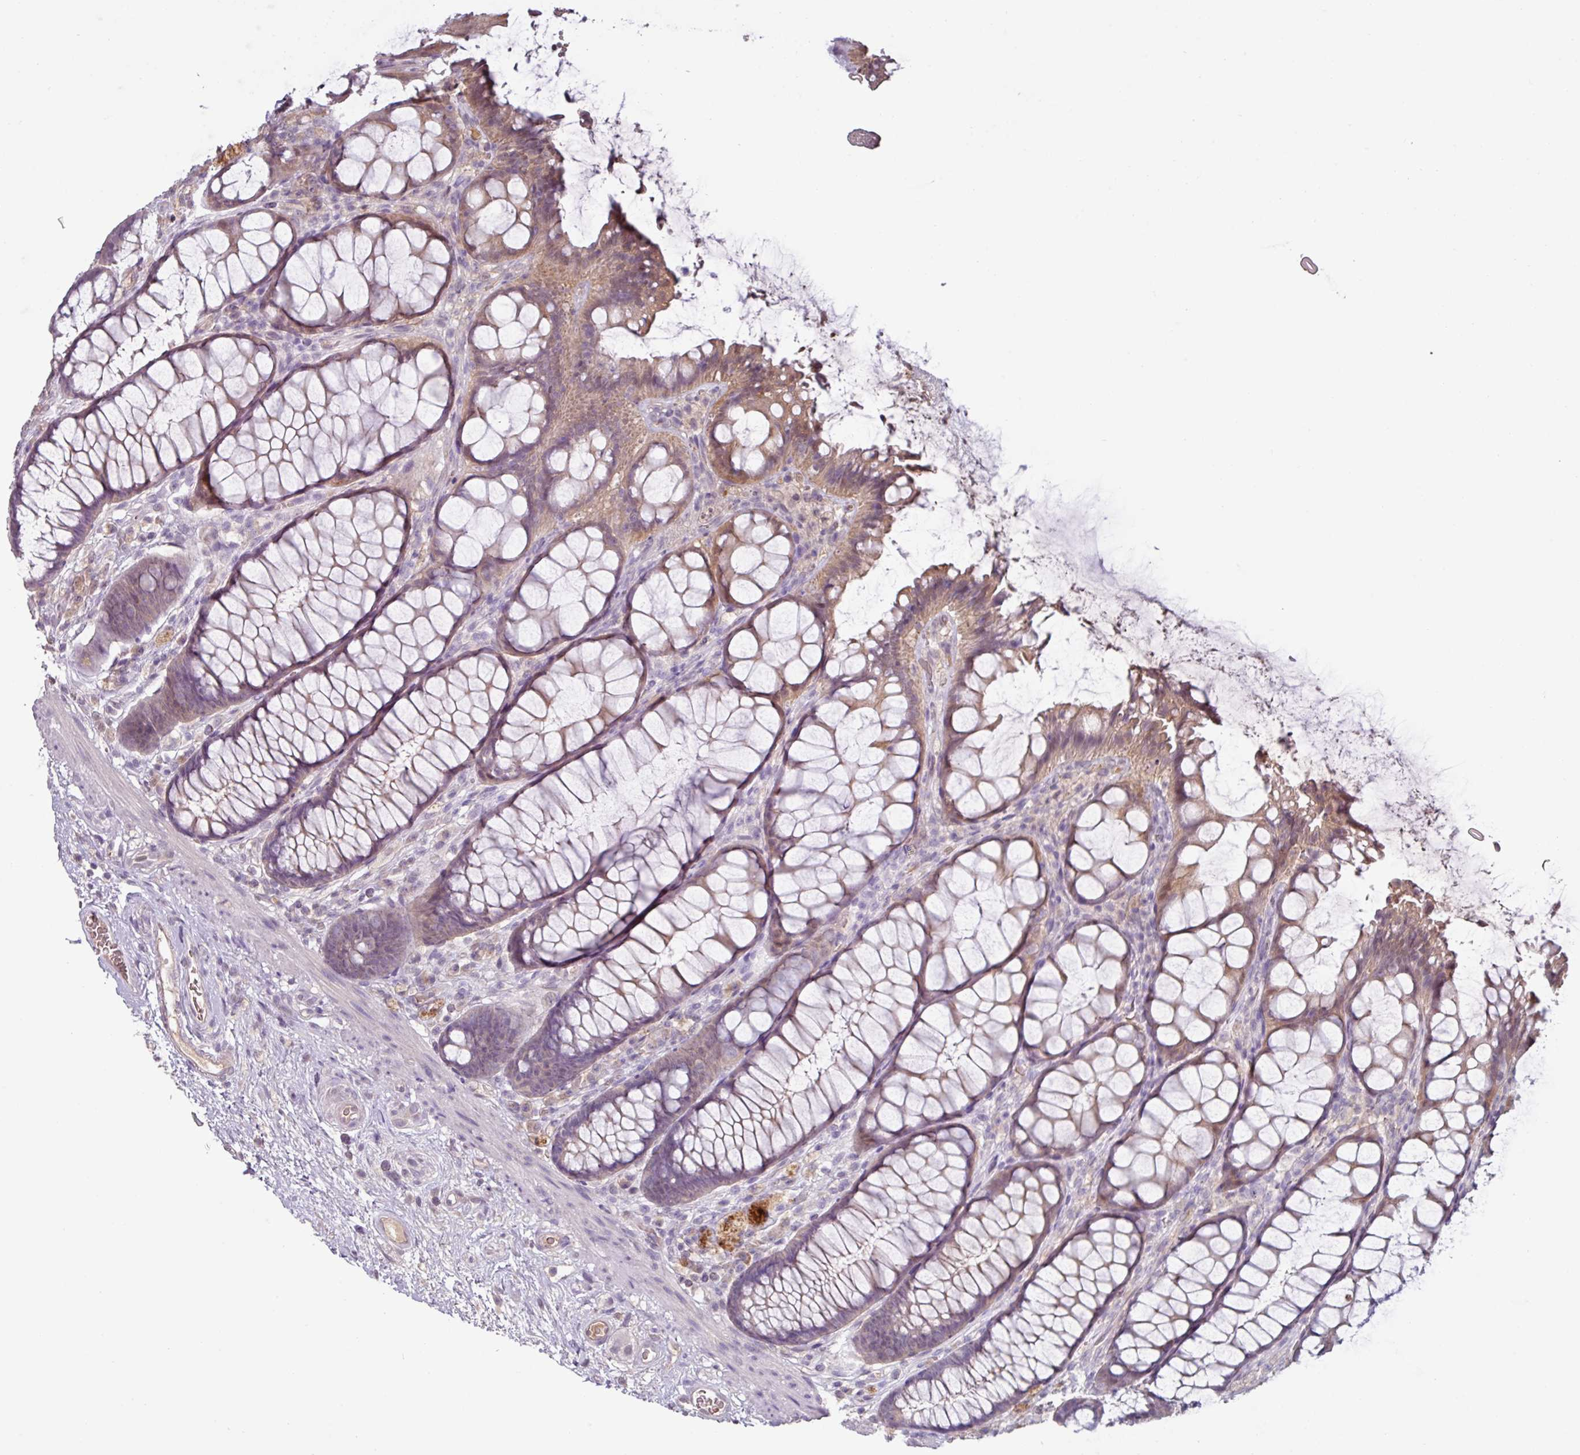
{"staining": {"intensity": "weak", "quantity": ">75%", "location": "cytoplasmic/membranous,nuclear"}, "tissue": "rectum", "cell_type": "Glandular cells", "image_type": "normal", "snomed": [{"axis": "morphology", "description": "Normal tissue, NOS"}, {"axis": "topography", "description": "Rectum"}], "caption": "The histopathology image shows staining of benign rectum, revealing weak cytoplasmic/membranous,nuclear protein positivity (brown color) within glandular cells. Nuclei are stained in blue.", "gene": "SLC5A10", "patient": {"sex": "female", "age": 67}}